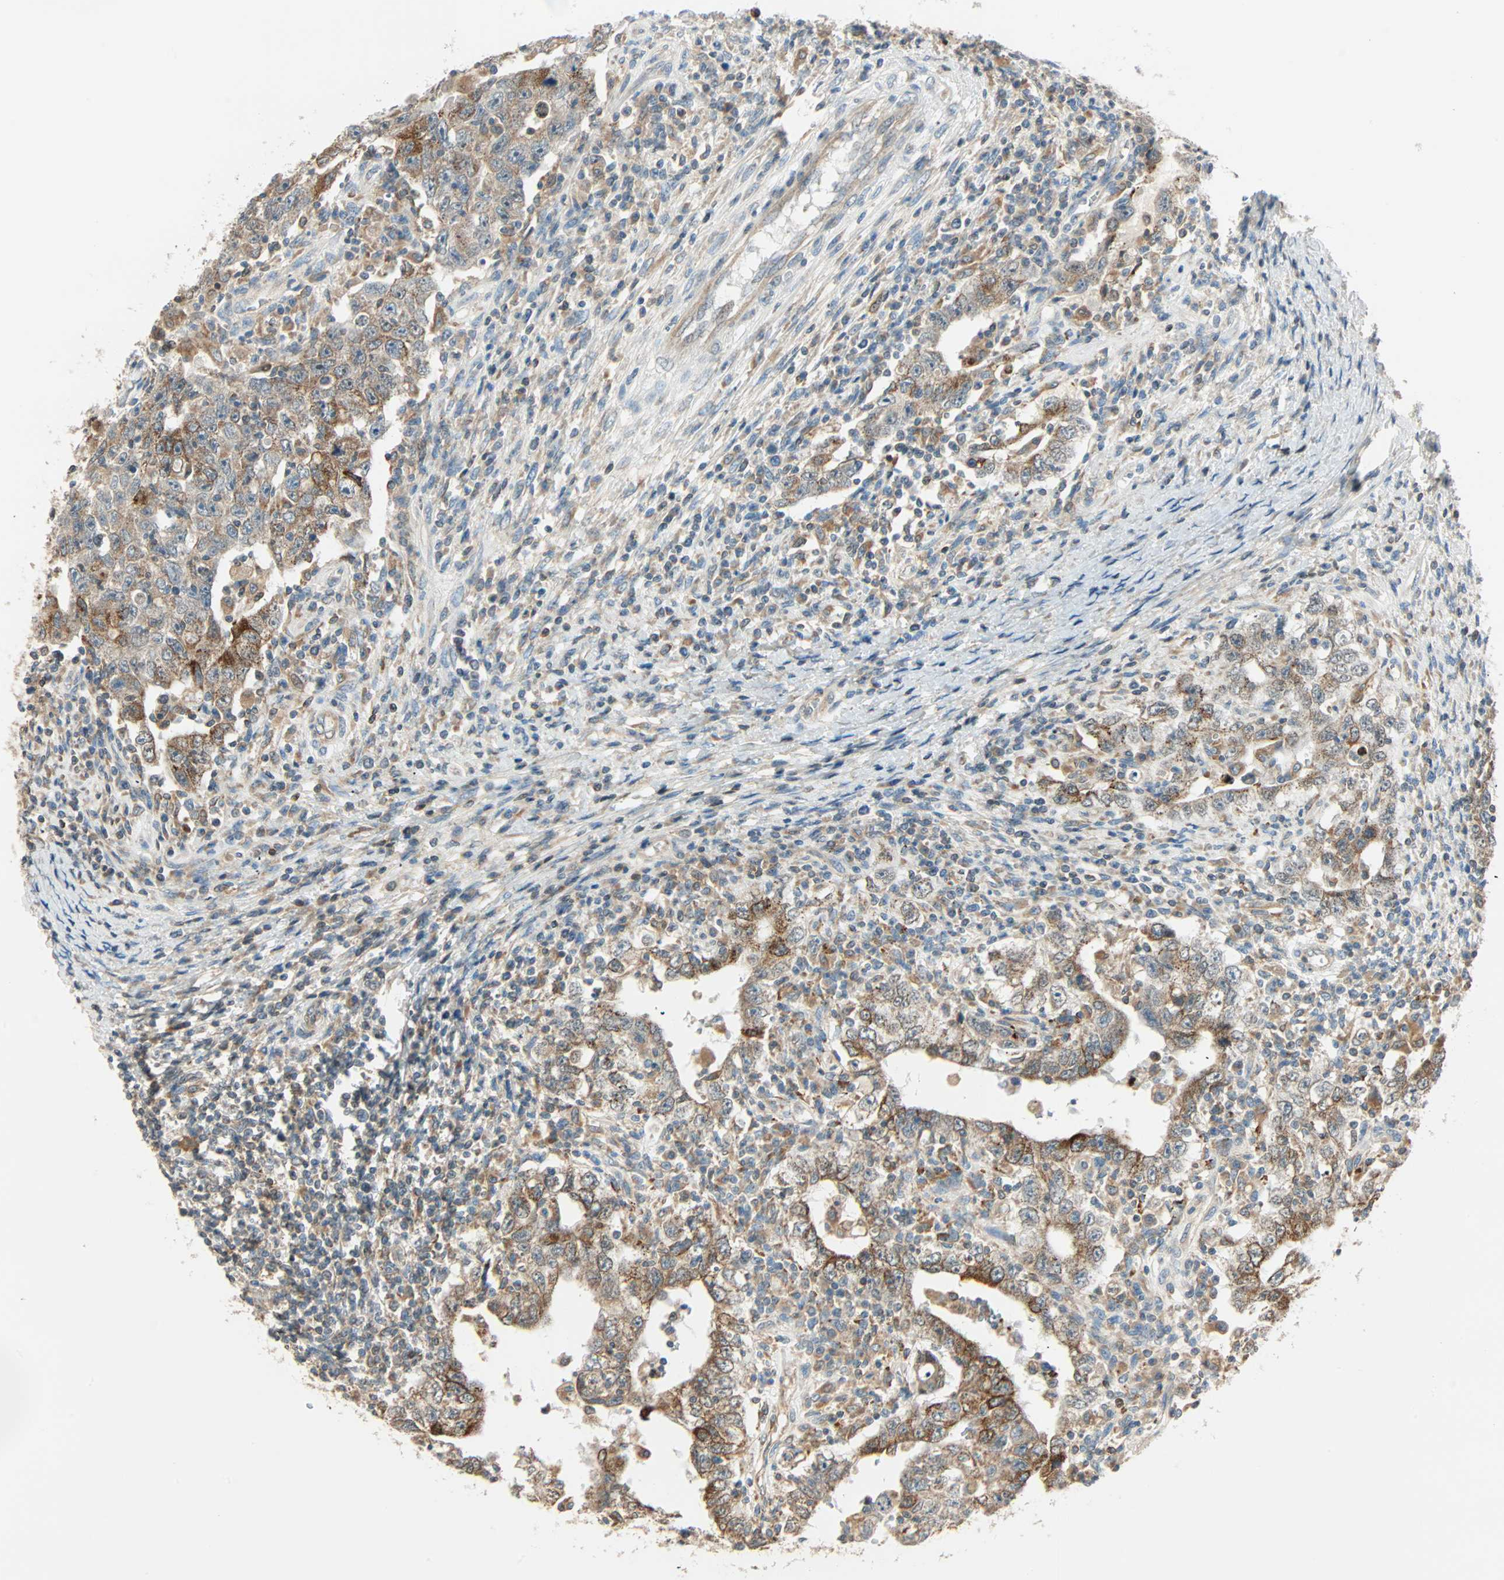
{"staining": {"intensity": "moderate", "quantity": ">75%", "location": "cytoplasmic/membranous"}, "tissue": "testis cancer", "cell_type": "Tumor cells", "image_type": "cancer", "snomed": [{"axis": "morphology", "description": "Carcinoma, Embryonal, NOS"}, {"axis": "topography", "description": "Testis"}], "caption": "This photomicrograph exhibits IHC staining of human testis cancer, with medium moderate cytoplasmic/membranous staining in about >75% of tumor cells.", "gene": "PNPLA6", "patient": {"sex": "male", "age": 26}}